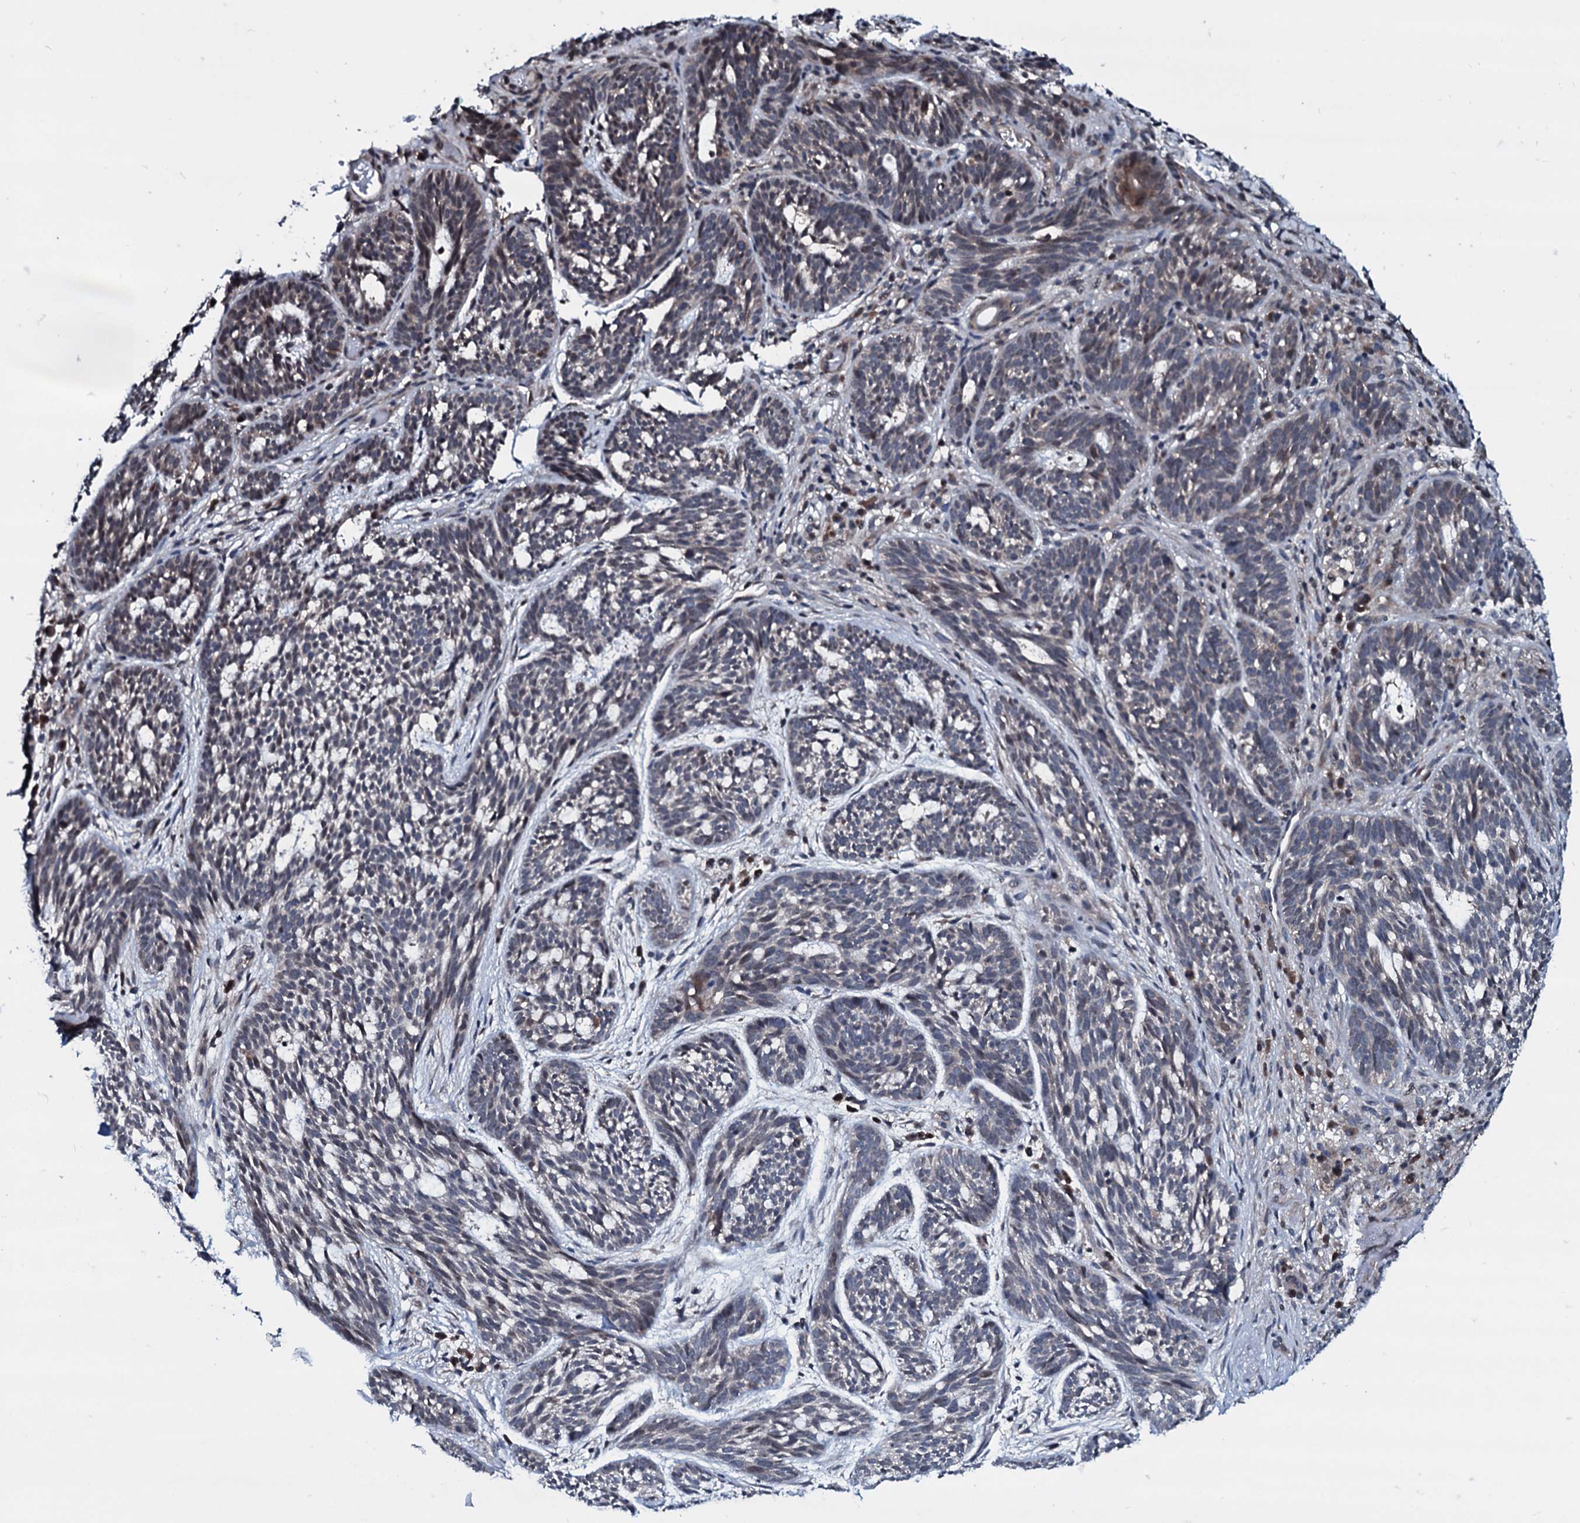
{"staining": {"intensity": "negative", "quantity": "none", "location": "none"}, "tissue": "skin cancer", "cell_type": "Tumor cells", "image_type": "cancer", "snomed": [{"axis": "morphology", "description": "Basal cell carcinoma"}, {"axis": "topography", "description": "Skin"}], "caption": "Immunohistochemical staining of skin cancer reveals no significant expression in tumor cells. Nuclei are stained in blue.", "gene": "OGFOD2", "patient": {"sex": "male", "age": 71}}